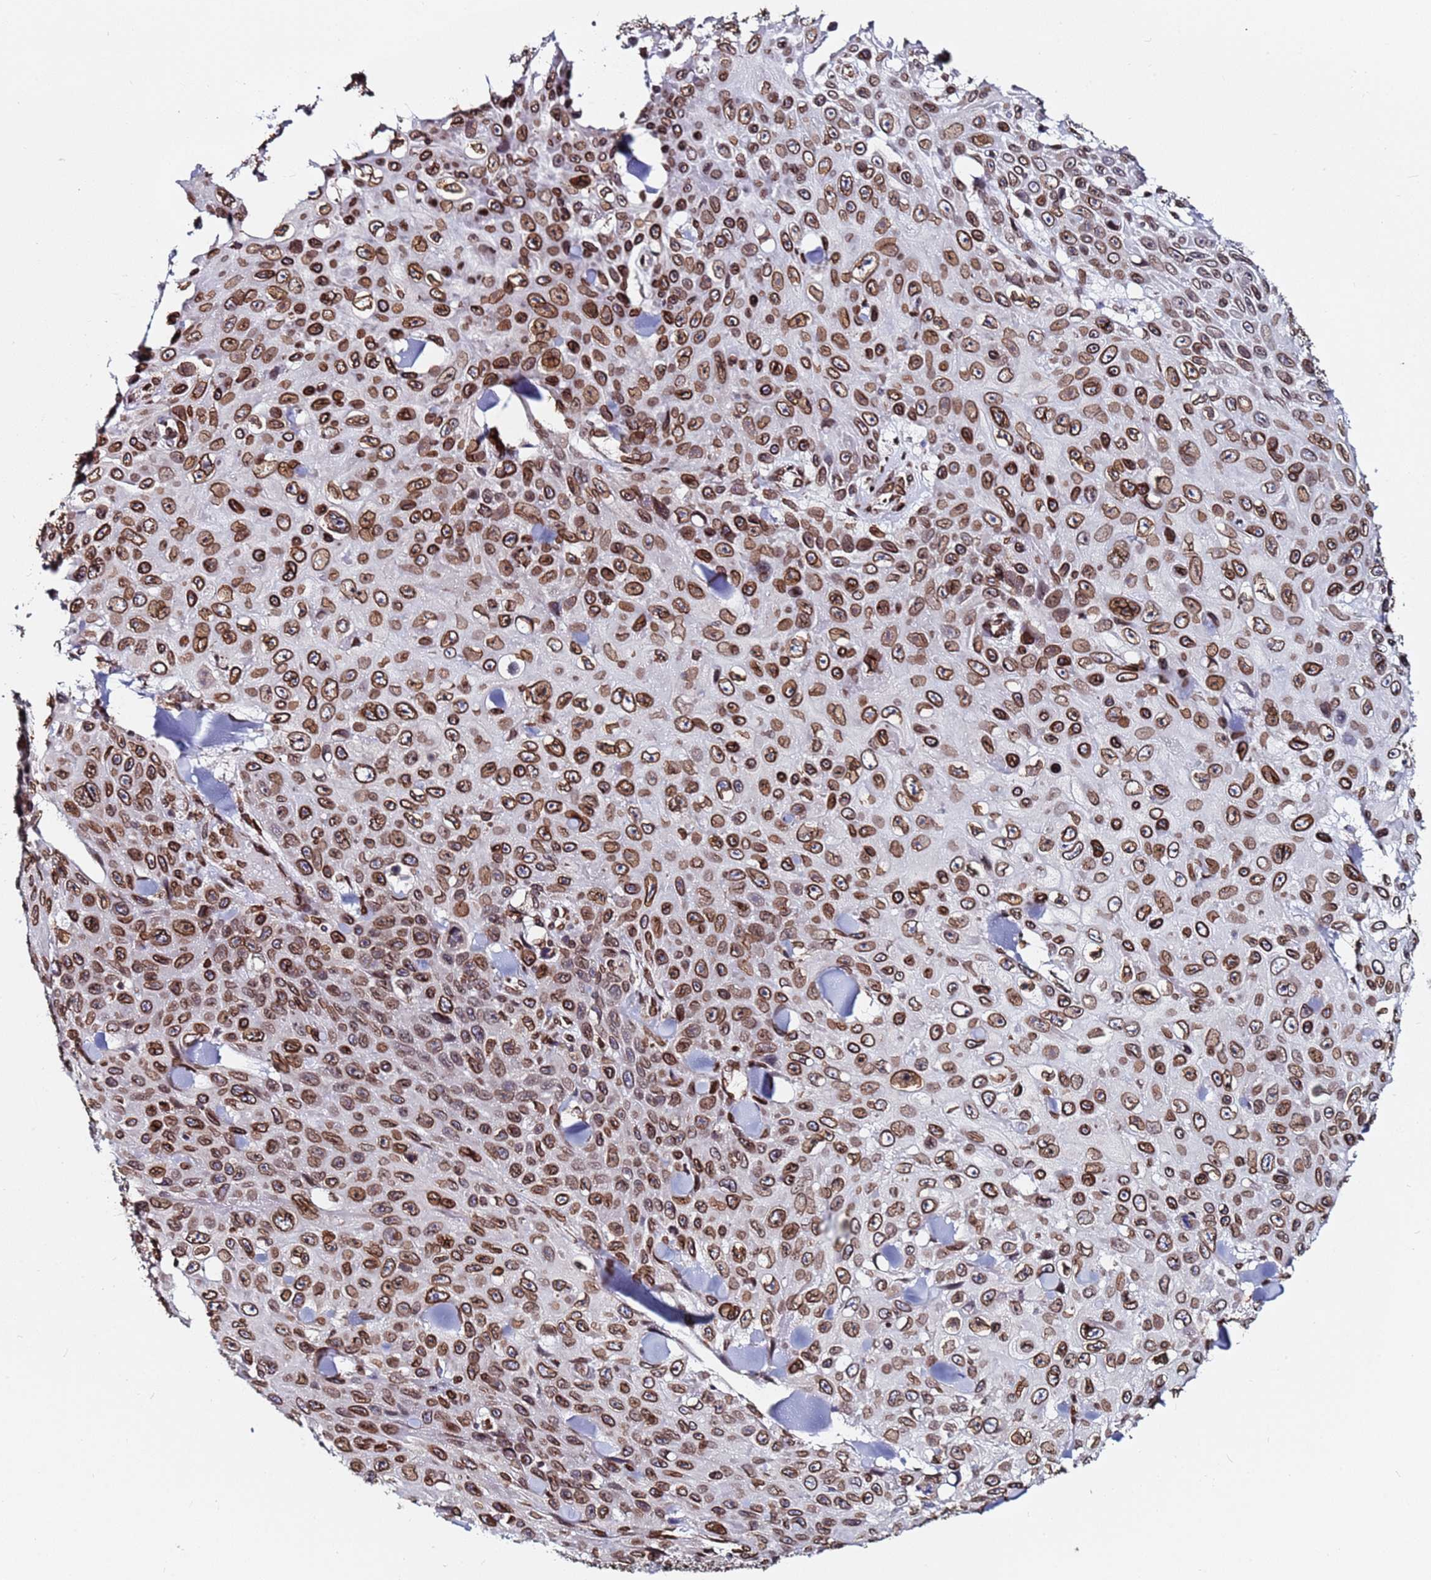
{"staining": {"intensity": "strong", "quantity": ">75%", "location": "cytoplasmic/membranous,nuclear"}, "tissue": "skin cancer", "cell_type": "Tumor cells", "image_type": "cancer", "snomed": [{"axis": "morphology", "description": "Basal cell carcinoma"}, {"axis": "topography", "description": "Skin"}], "caption": "Immunohistochemical staining of human basal cell carcinoma (skin) shows strong cytoplasmic/membranous and nuclear protein staining in approximately >75% of tumor cells.", "gene": "TOR1AIP1", "patient": {"sex": "male", "age": 73}}